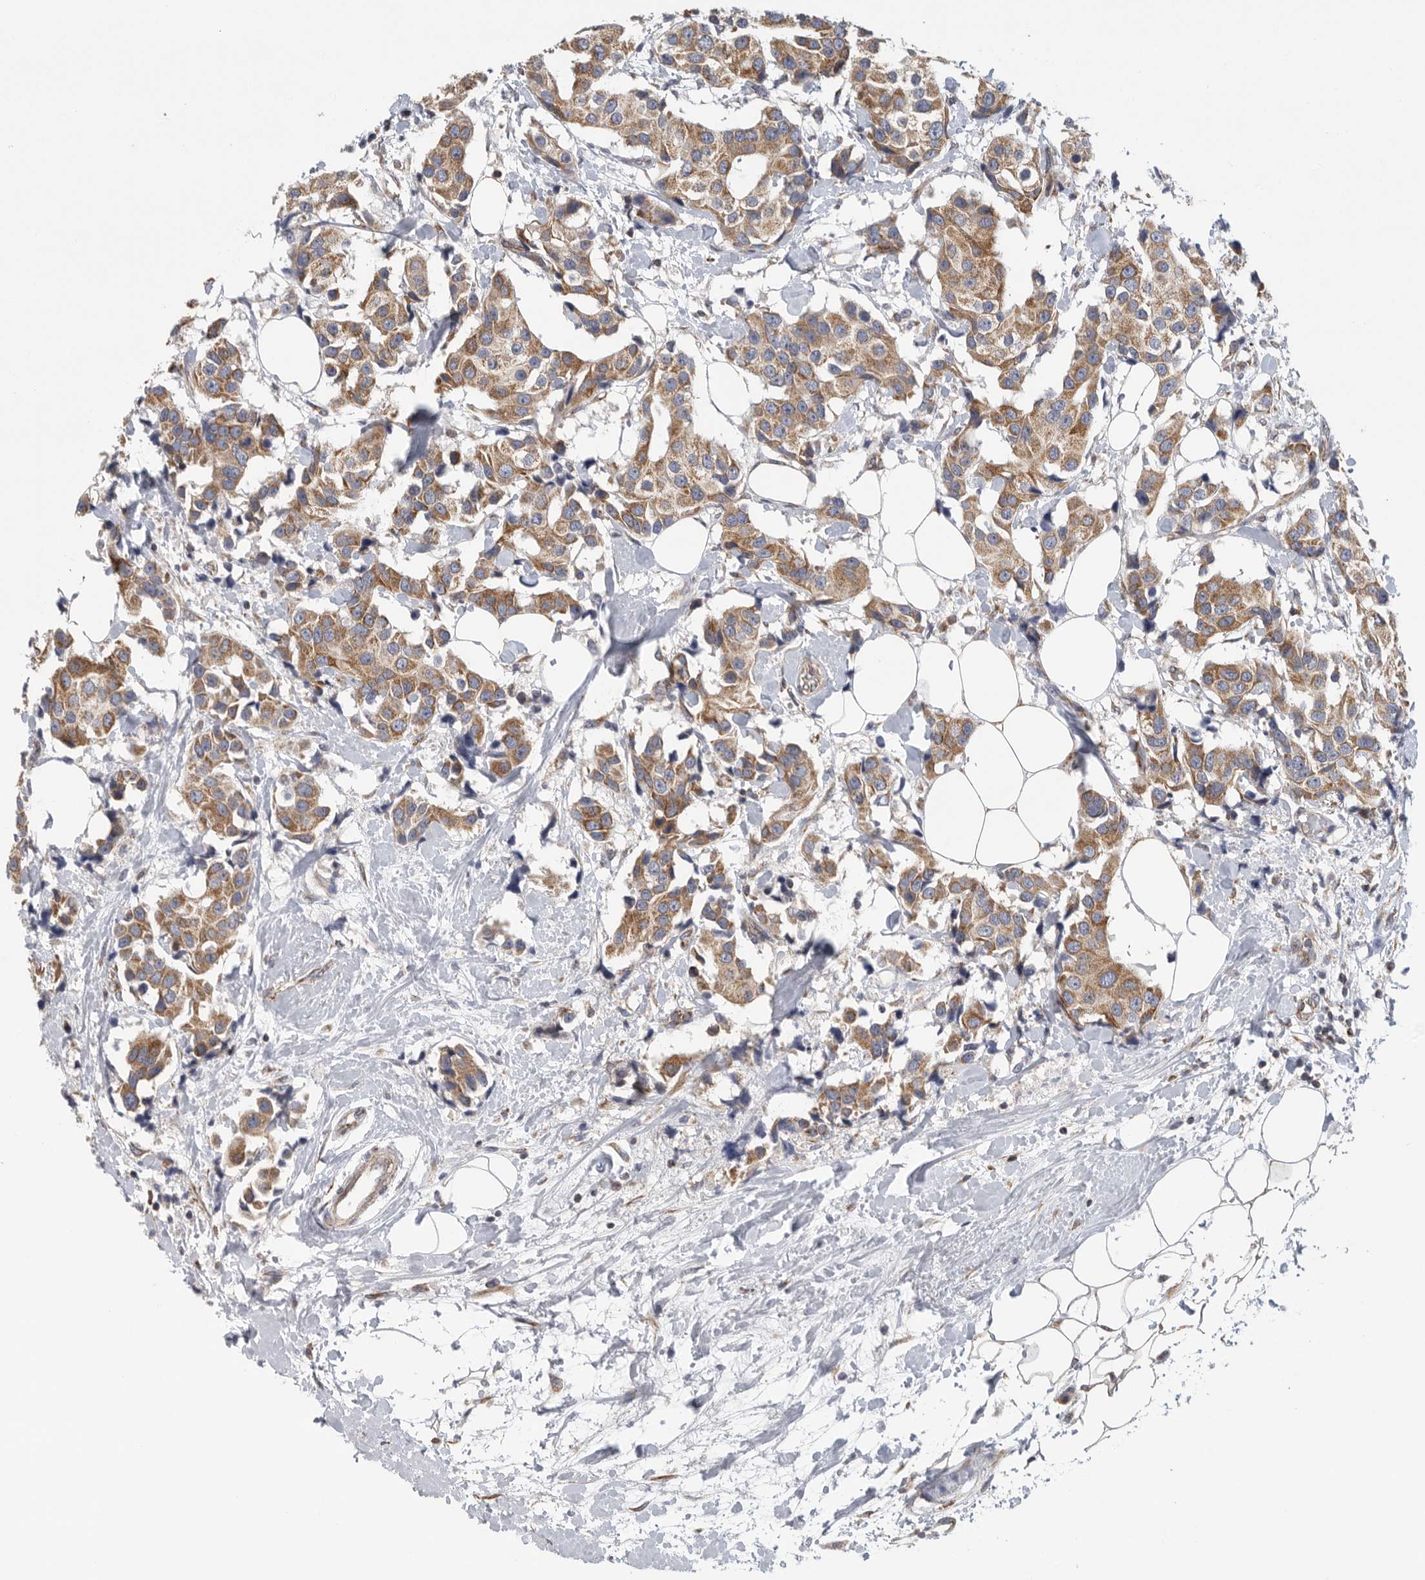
{"staining": {"intensity": "moderate", "quantity": ">75%", "location": "cytoplasmic/membranous"}, "tissue": "breast cancer", "cell_type": "Tumor cells", "image_type": "cancer", "snomed": [{"axis": "morphology", "description": "Normal tissue, NOS"}, {"axis": "morphology", "description": "Duct carcinoma"}, {"axis": "topography", "description": "Breast"}], "caption": "An immunohistochemistry image of neoplastic tissue is shown. Protein staining in brown shows moderate cytoplasmic/membranous positivity in breast invasive ductal carcinoma within tumor cells.", "gene": "FKBP8", "patient": {"sex": "female", "age": 39}}